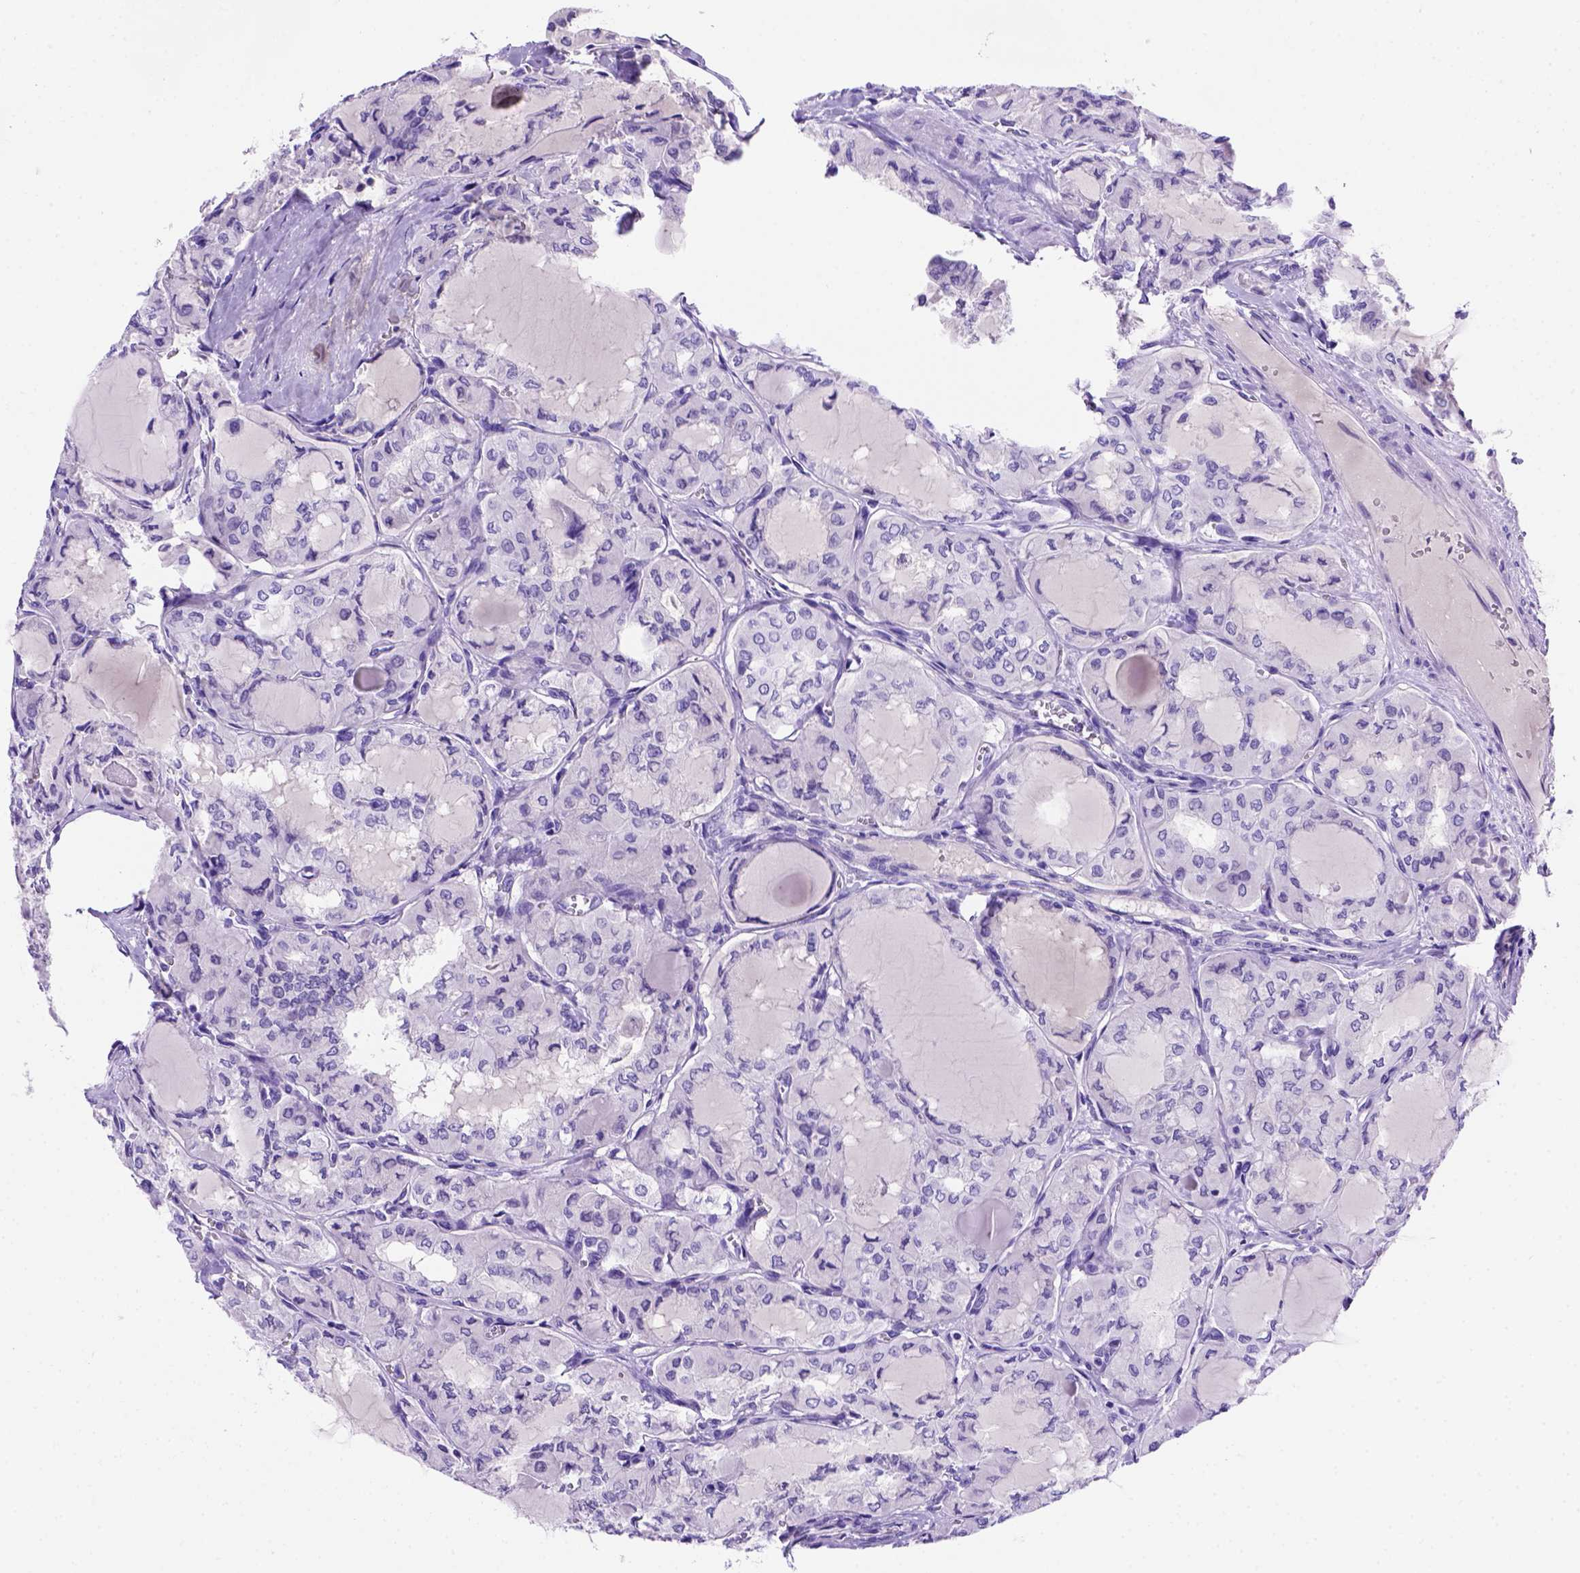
{"staining": {"intensity": "negative", "quantity": "none", "location": "none"}, "tissue": "thyroid cancer", "cell_type": "Tumor cells", "image_type": "cancer", "snomed": [{"axis": "morphology", "description": "Papillary adenocarcinoma, NOS"}, {"axis": "topography", "description": "Thyroid gland"}], "caption": "Protein analysis of thyroid papillary adenocarcinoma demonstrates no significant expression in tumor cells. (DAB immunohistochemistry (IHC), high magnification).", "gene": "FAM81B", "patient": {"sex": "male", "age": 20}}